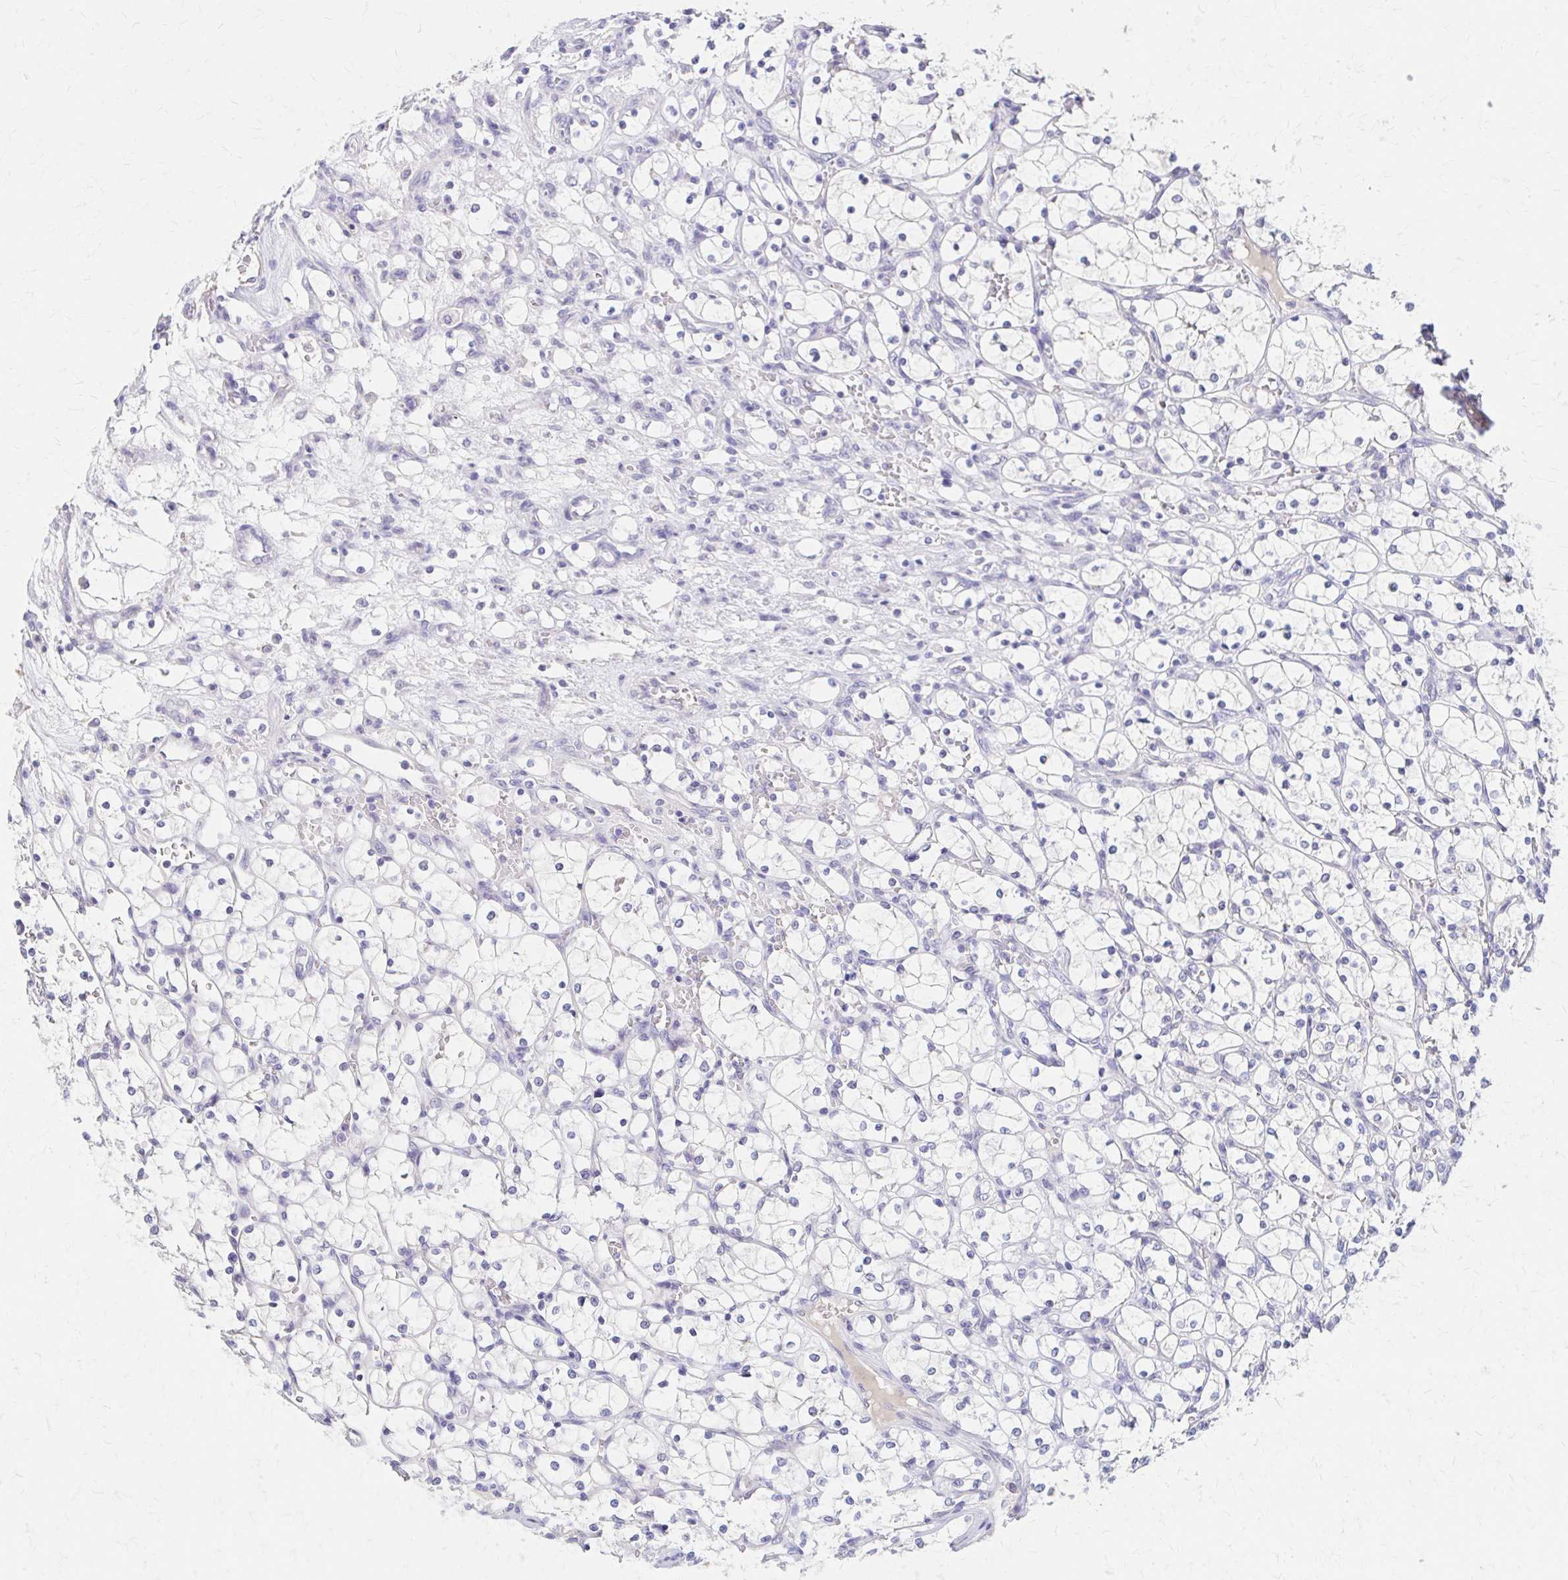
{"staining": {"intensity": "negative", "quantity": "none", "location": "none"}, "tissue": "renal cancer", "cell_type": "Tumor cells", "image_type": "cancer", "snomed": [{"axis": "morphology", "description": "Adenocarcinoma, NOS"}, {"axis": "topography", "description": "Kidney"}], "caption": "Immunohistochemical staining of renal adenocarcinoma displays no significant positivity in tumor cells. (DAB immunohistochemistry with hematoxylin counter stain).", "gene": "AZGP1", "patient": {"sex": "female", "age": 69}}